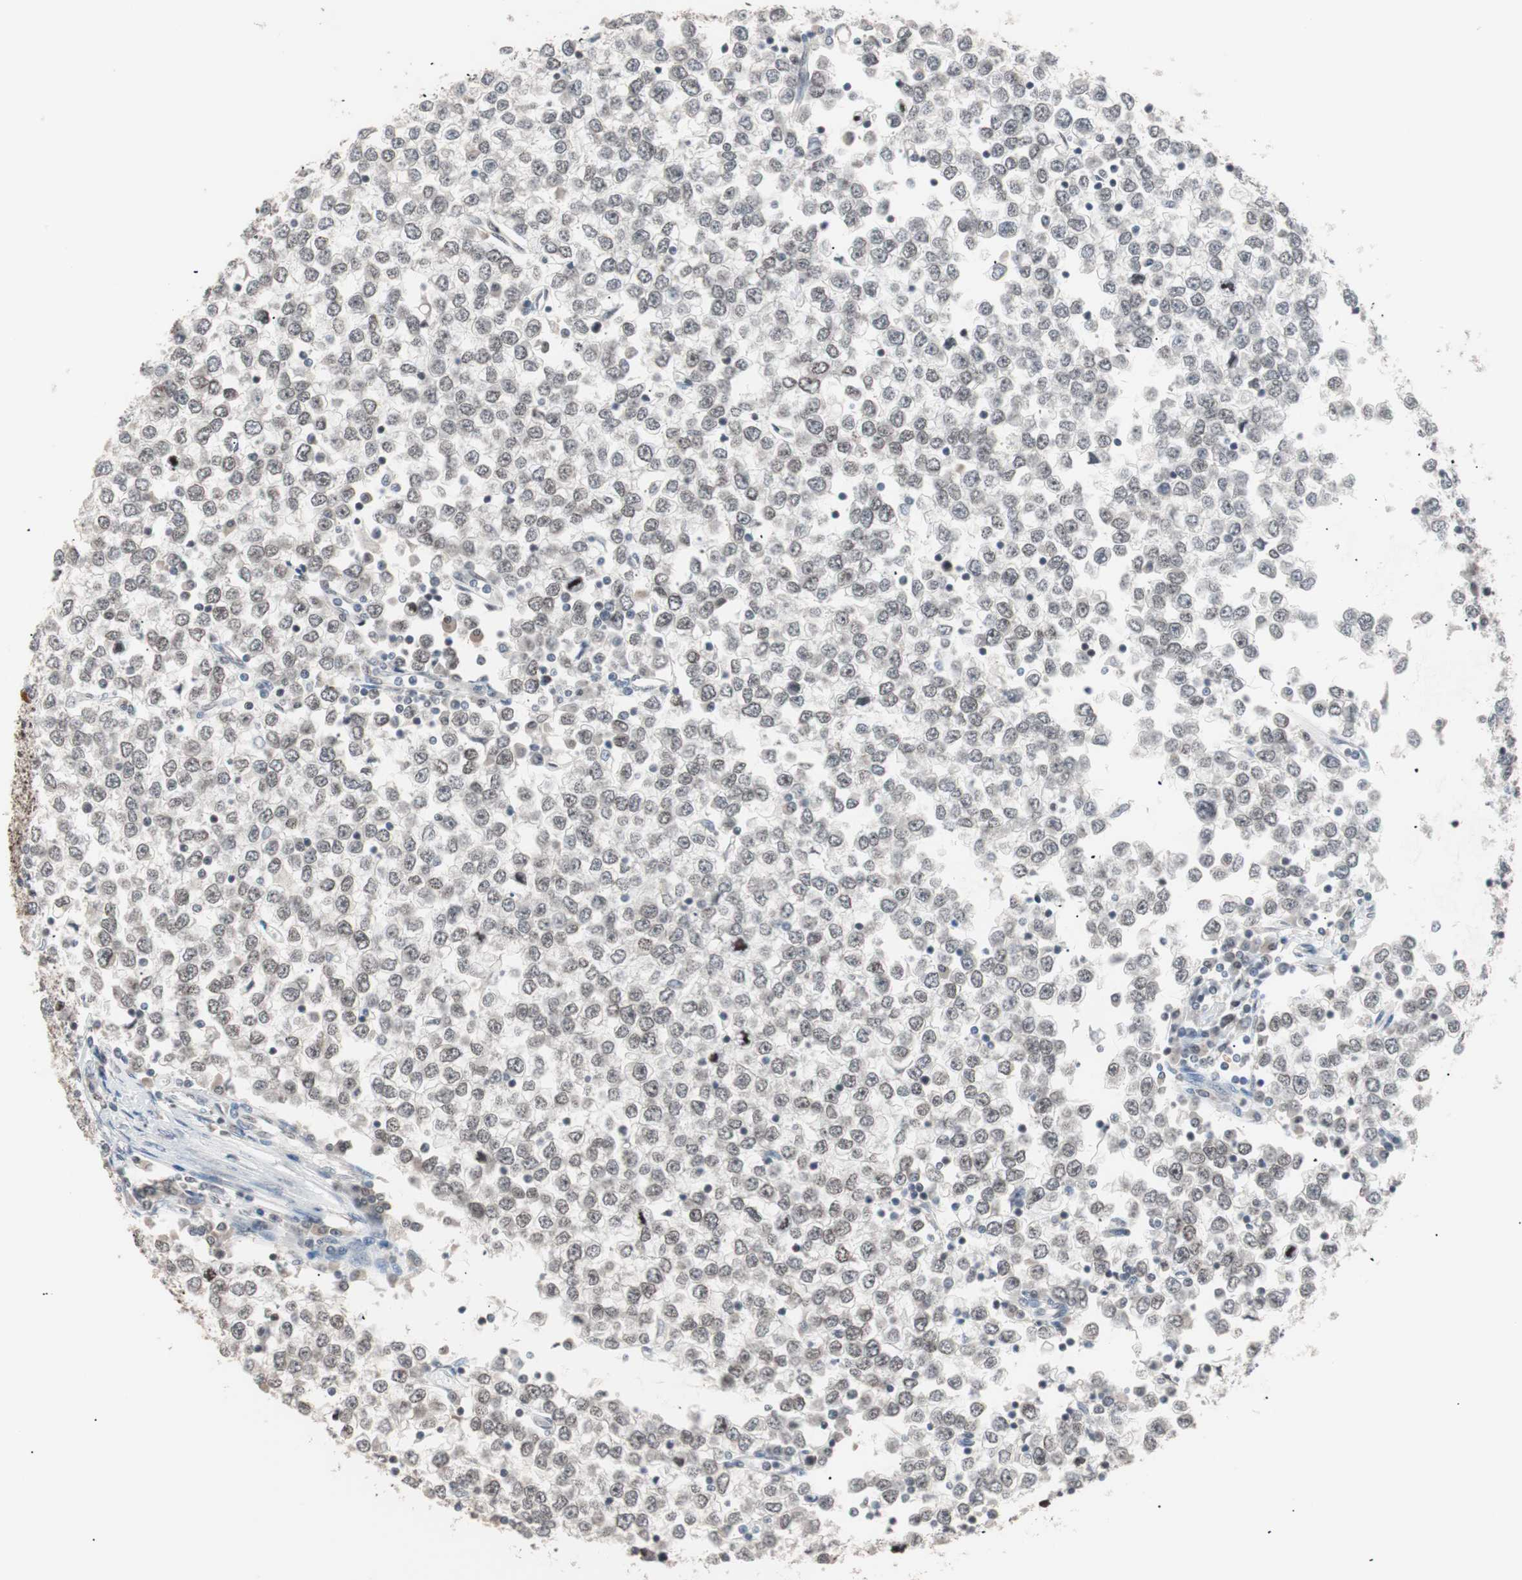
{"staining": {"intensity": "negative", "quantity": "none", "location": "none"}, "tissue": "testis cancer", "cell_type": "Tumor cells", "image_type": "cancer", "snomed": [{"axis": "morphology", "description": "Seminoma, NOS"}, {"axis": "topography", "description": "Testis"}], "caption": "Immunohistochemistry (IHC) of testis cancer shows no staining in tumor cells.", "gene": "LIG3", "patient": {"sex": "male", "age": 65}}